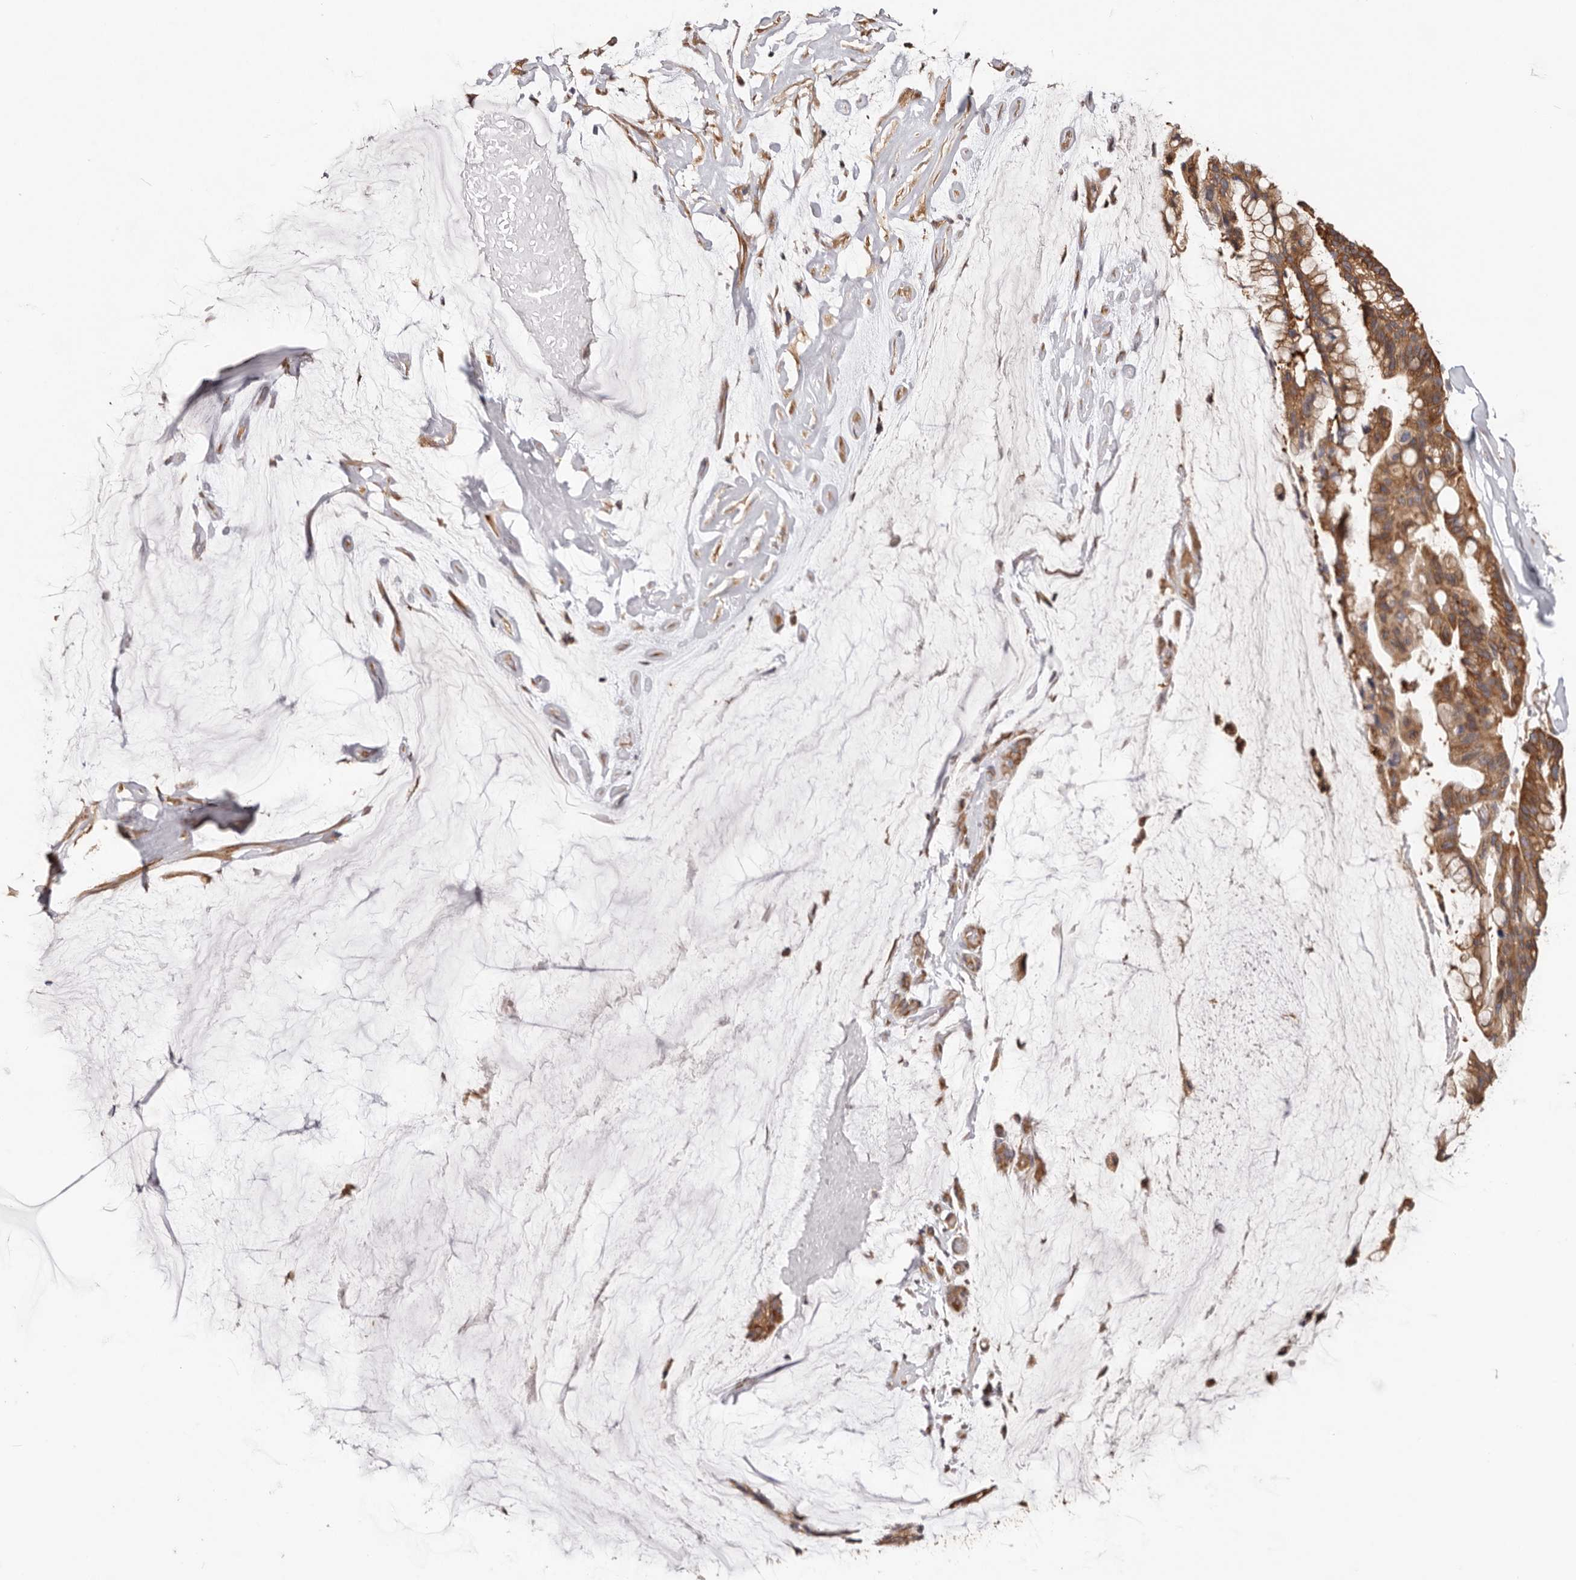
{"staining": {"intensity": "moderate", "quantity": ">75%", "location": "cytoplasmic/membranous"}, "tissue": "ovarian cancer", "cell_type": "Tumor cells", "image_type": "cancer", "snomed": [{"axis": "morphology", "description": "Cystadenocarcinoma, mucinous, NOS"}, {"axis": "topography", "description": "Ovary"}], "caption": "A micrograph showing moderate cytoplasmic/membranous staining in about >75% of tumor cells in ovarian cancer (mucinous cystadenocarcinoma), as visualized by brown immunohistochemical staining.", "gene": "EPRS1", "patient": {"sex": "female", "age": 39}}